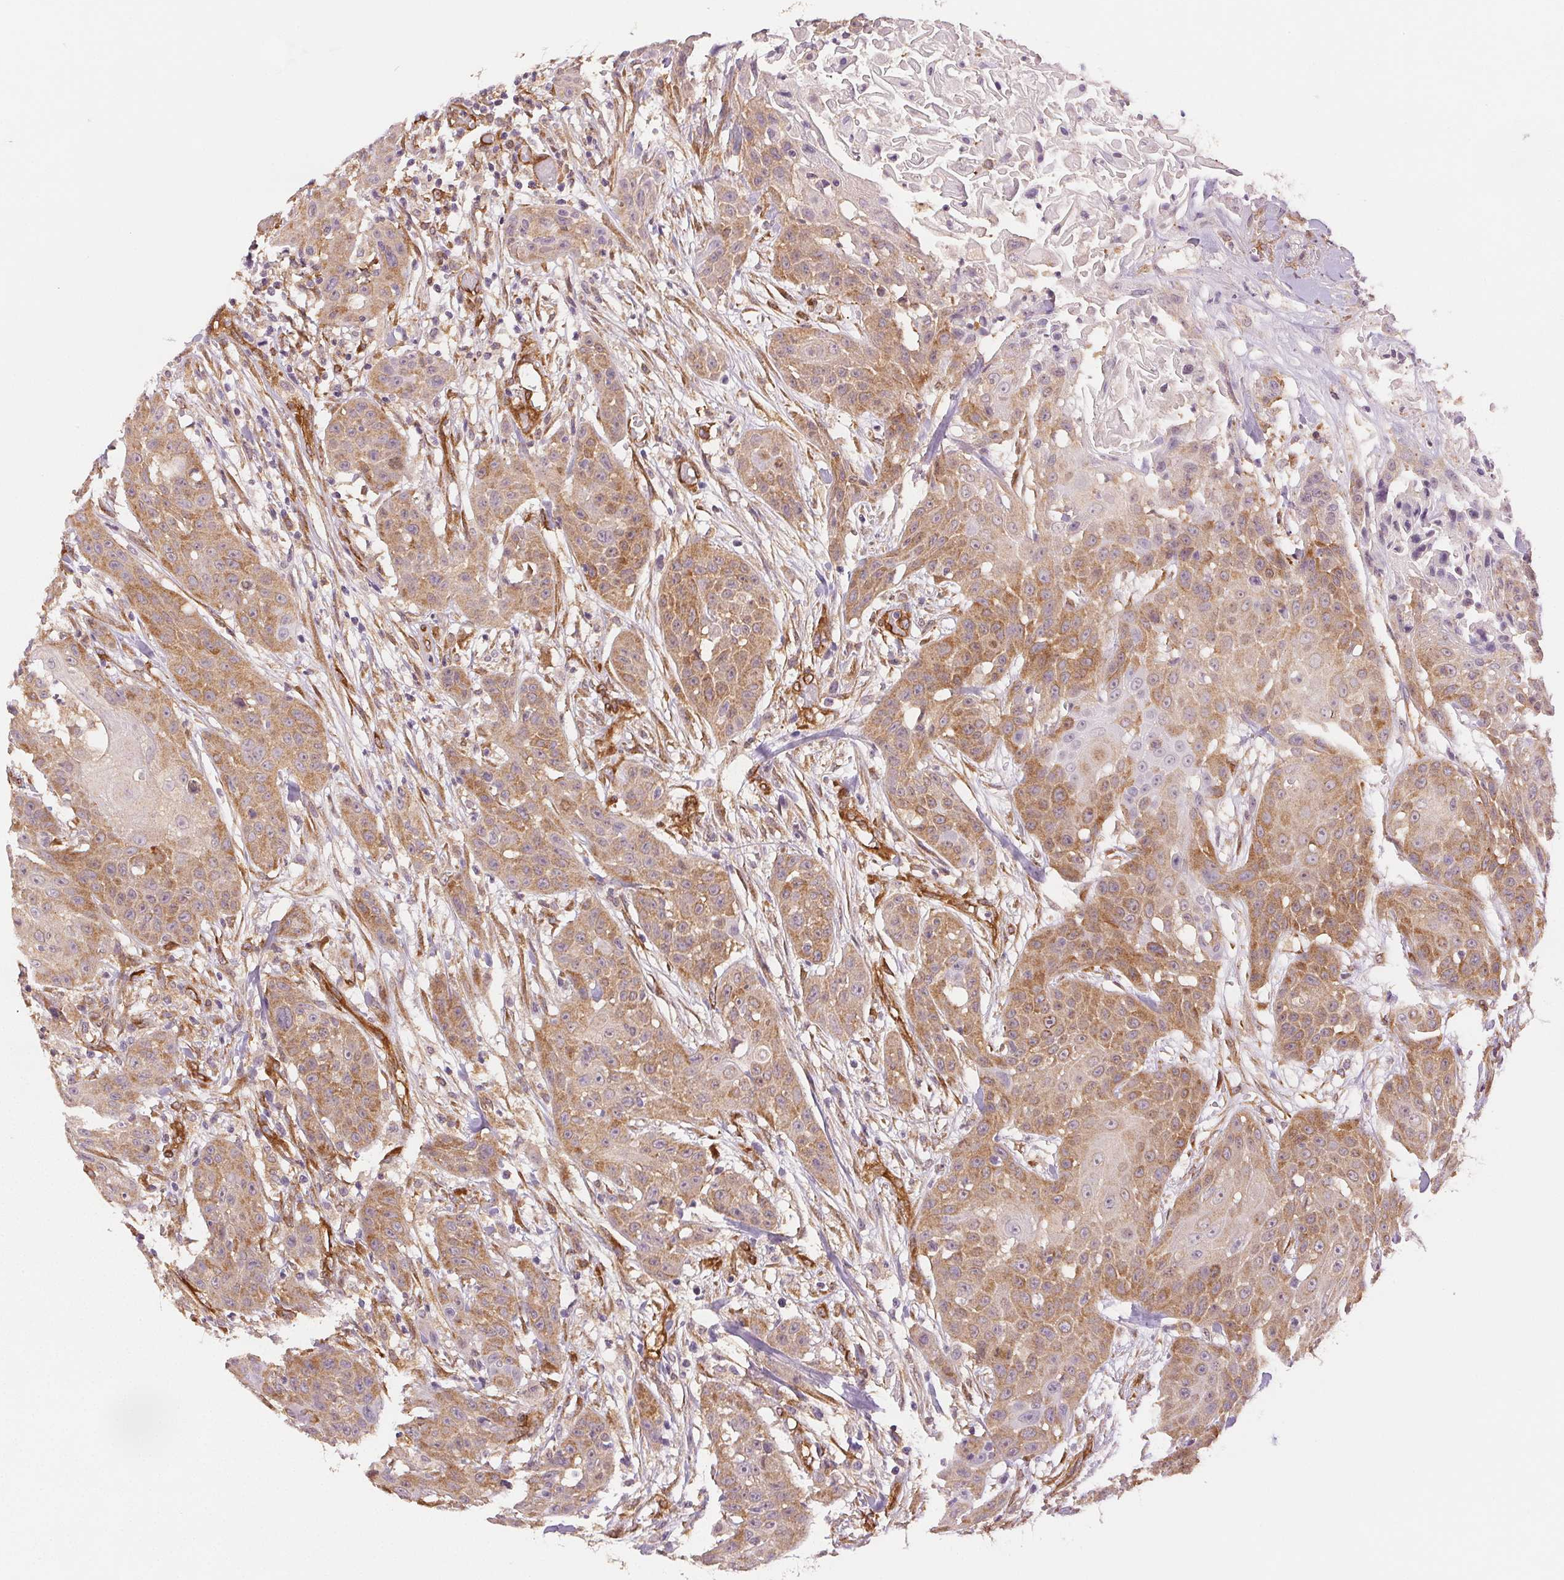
{"staining": {"intensity": "moderate", "quantity": ">75%", "location": "cytoplasmic/membranous"}, "tissue": "head and neck cancer", "cell_type": "Tumor cells", "image_type": "cancer", "snomed": [{"axis": "morphology", "description": "Squamous cell carcinoma, NOS"}, {"axis": "topography", "description": "Oral tissue"}, {"axis": "topography", "description": "Head-Neck"}], "caption": "Tumor cells reveal medium levels of moderate cytoplasmic/membranous positivity in approximately >75% of cells in squamous cell carcinoma (head and neck).", "gene": "DIAPH2", "patient": {"sex": "female", "age": 55}}